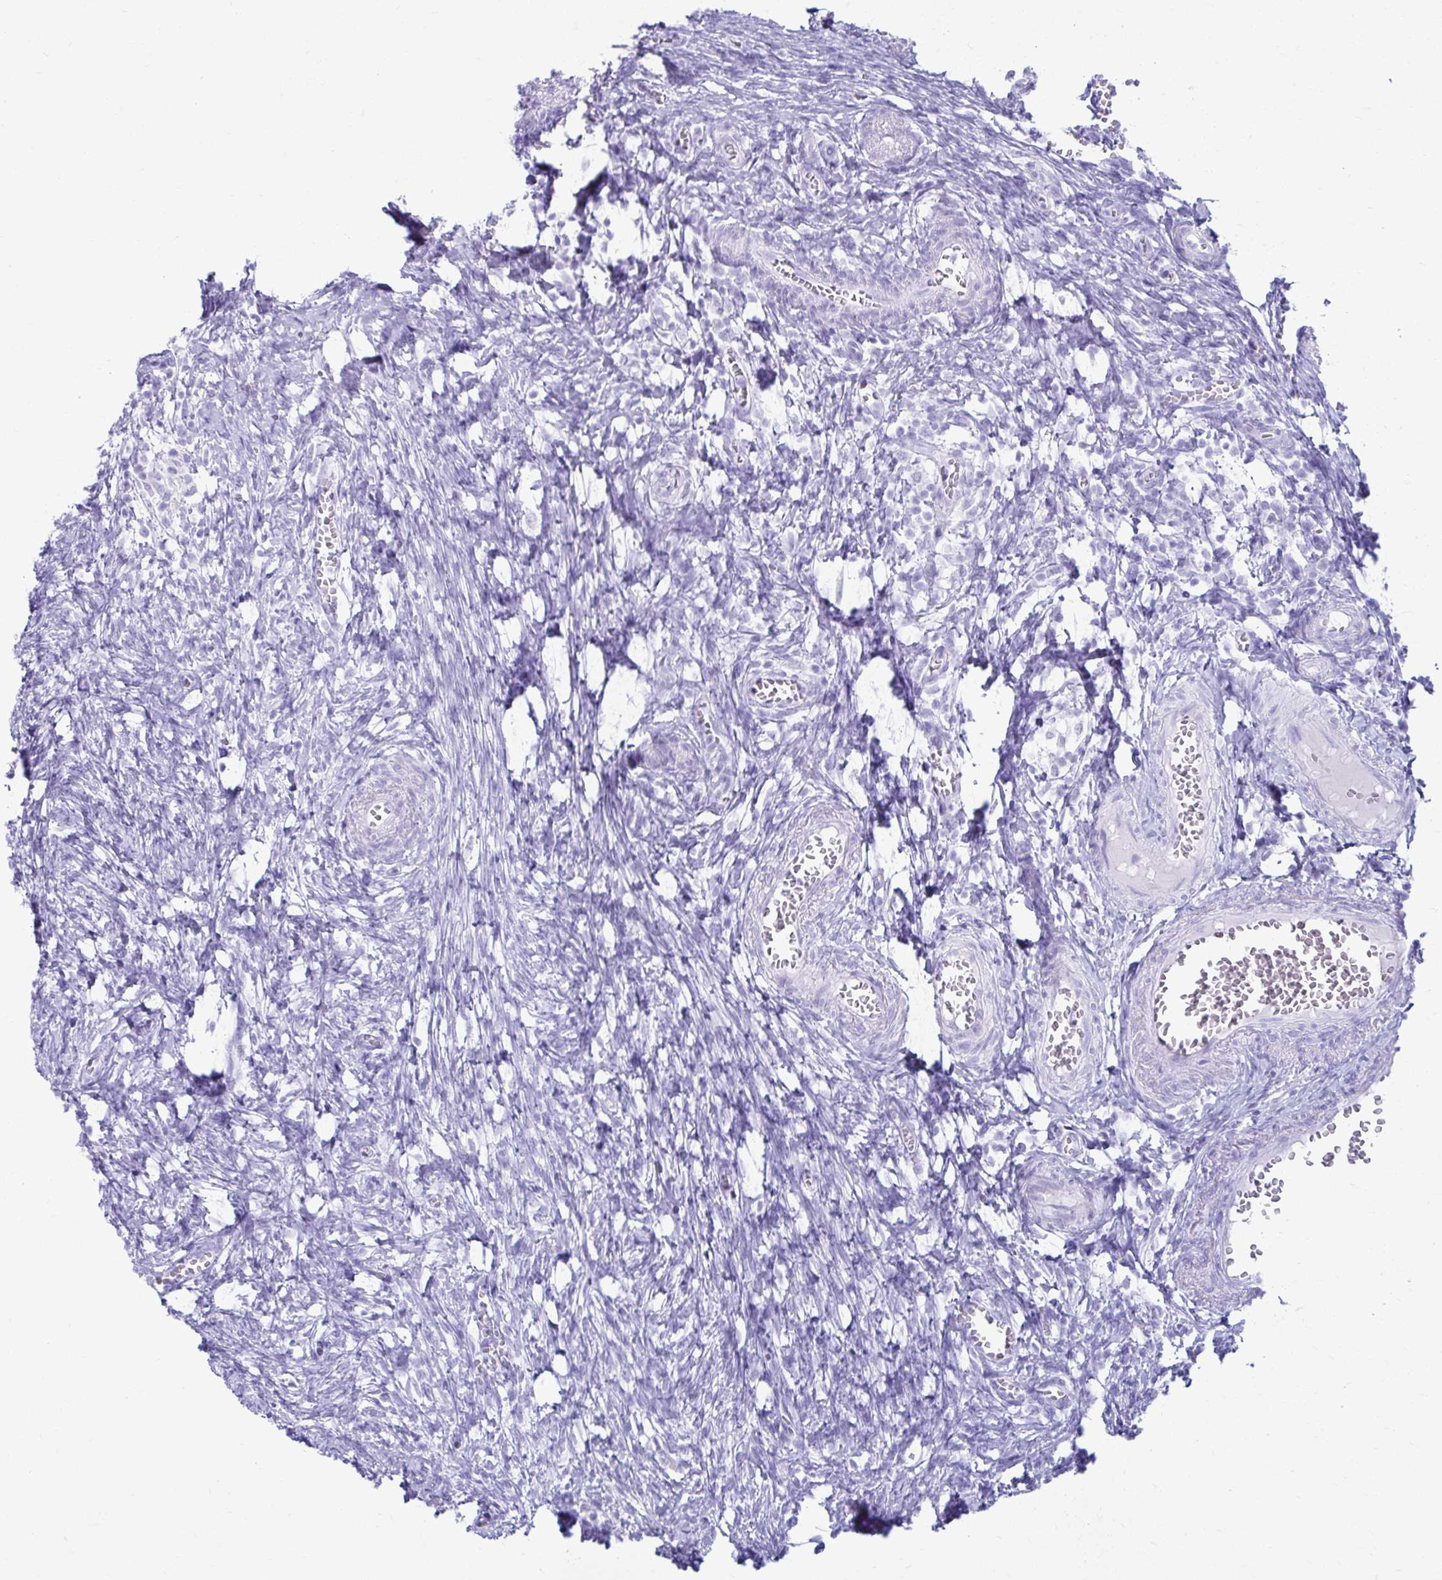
{"staining": {"intensity": "negative", "quantity": "none", "location": "none"}, "tissue": "ovary", "cell_type": "Ovarian stroma cells", "image_type": "normal", "snomed": [{"axis": "morphology", "description": "Normal tissue, NOS"}, {"axis": "topography", "description": "Ovary"}], "caption": "DAB (3,3'-diaminobenzidine) immunohistochemical staining of benign human ovary reveals no significant expression in ovarian stroma cells.", "gene": "ATP4B", "patient": {"sex": "female", "age": 41}}